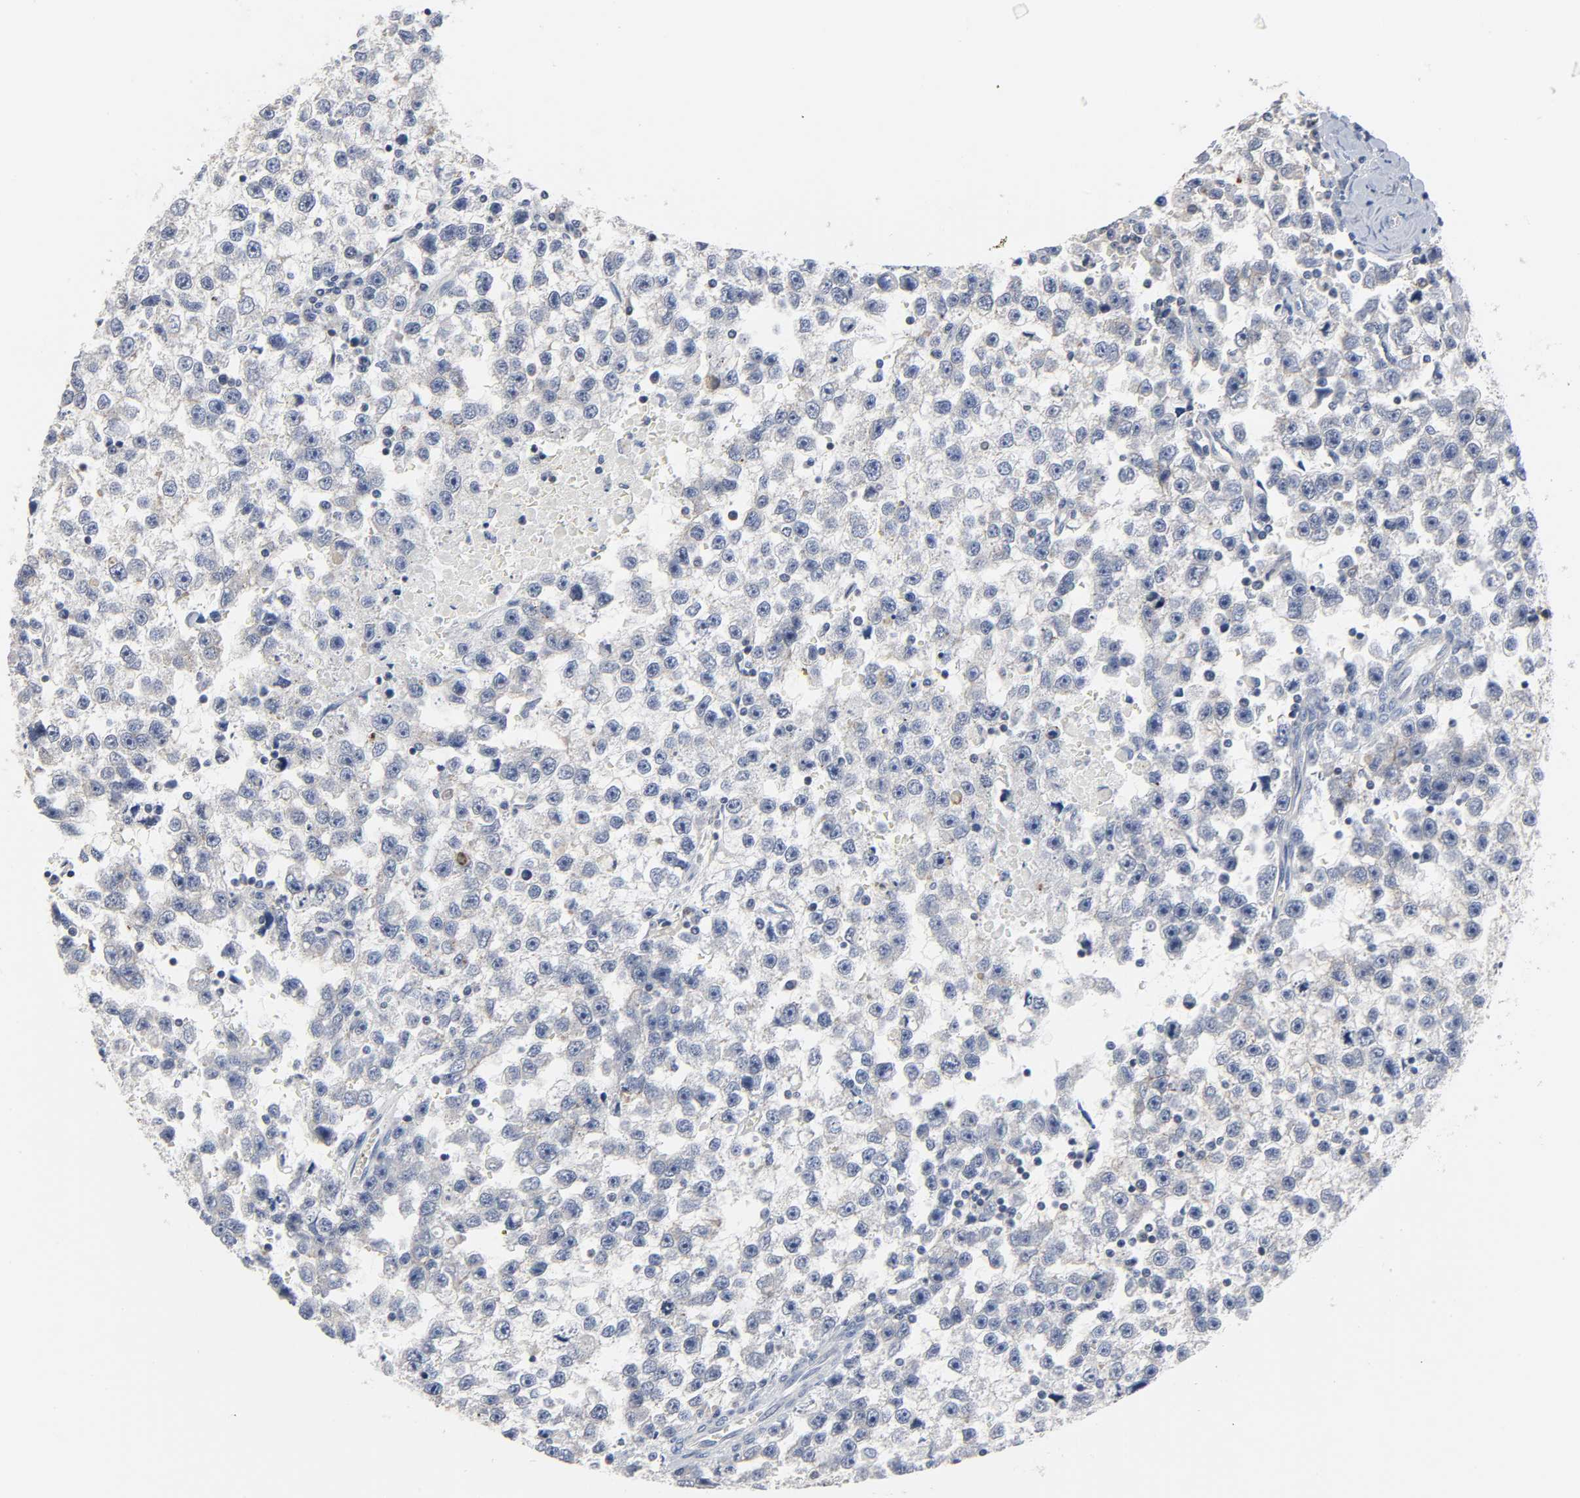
{"staining": {"intensity": "weak", "quantity": "25%-75%", "location": "cytoplasmic/membranous,nuclear"}, "tissue": "testis cancer", "cell_type": "Tumor cells", "image_type": "cancer", "snomed": [{"axis": "morphology", "description": "Seminoma, NOS"}, {"axis": "topography", "description": "Testis"}], "caption": "A brown stain labels weak cytoplasmic/membranous and nuclear staining of a protein in human testis cancer tumor cells. (brown staining indicates protein expression, while blue staining denotes nuclei).", "gene": "DDX10", "patient": {"sex": "male", "age": 33}}